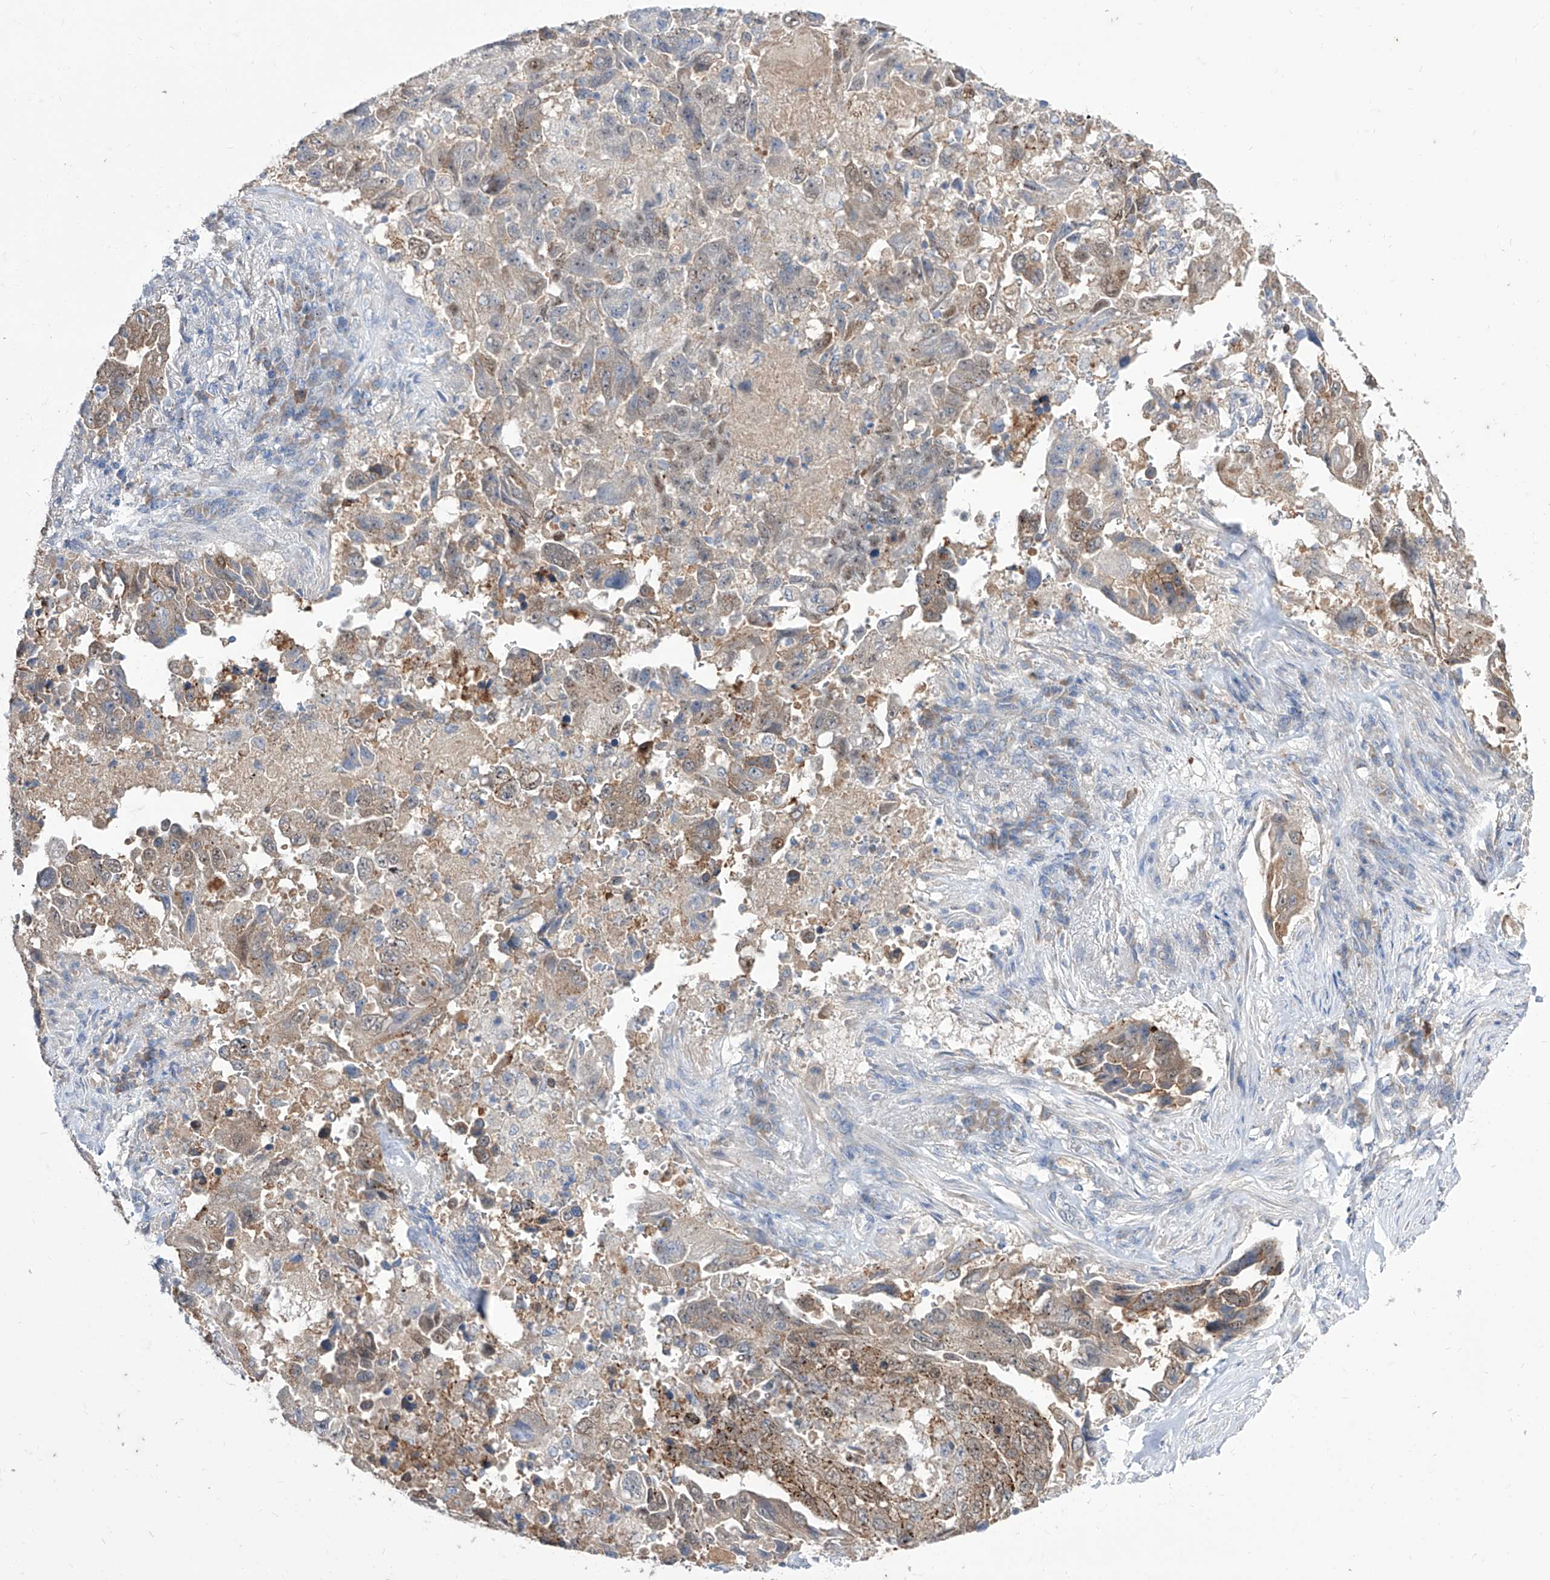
{"staining": {"intensity": "weak", "quantity": "25%-75%", "location": "cytoplasmic/membranous,nuclear"}, "tissue": "lung cancer", "cell_type": "Tumor cells", "image_type": "cancer", "snomed": [{"axis": "morphology", "description": "Adenocarcinoma, NOS"}, {"axis": "topography", "description": "Lung"}], "caption": "Protein staining reveals weak cytoplasmic/membranous and nuclear positivity in approximately 25%-75% of tumor cells in lung cancer.", "gene": "BROX", "patient": {"sex": "female", "age": 51}}